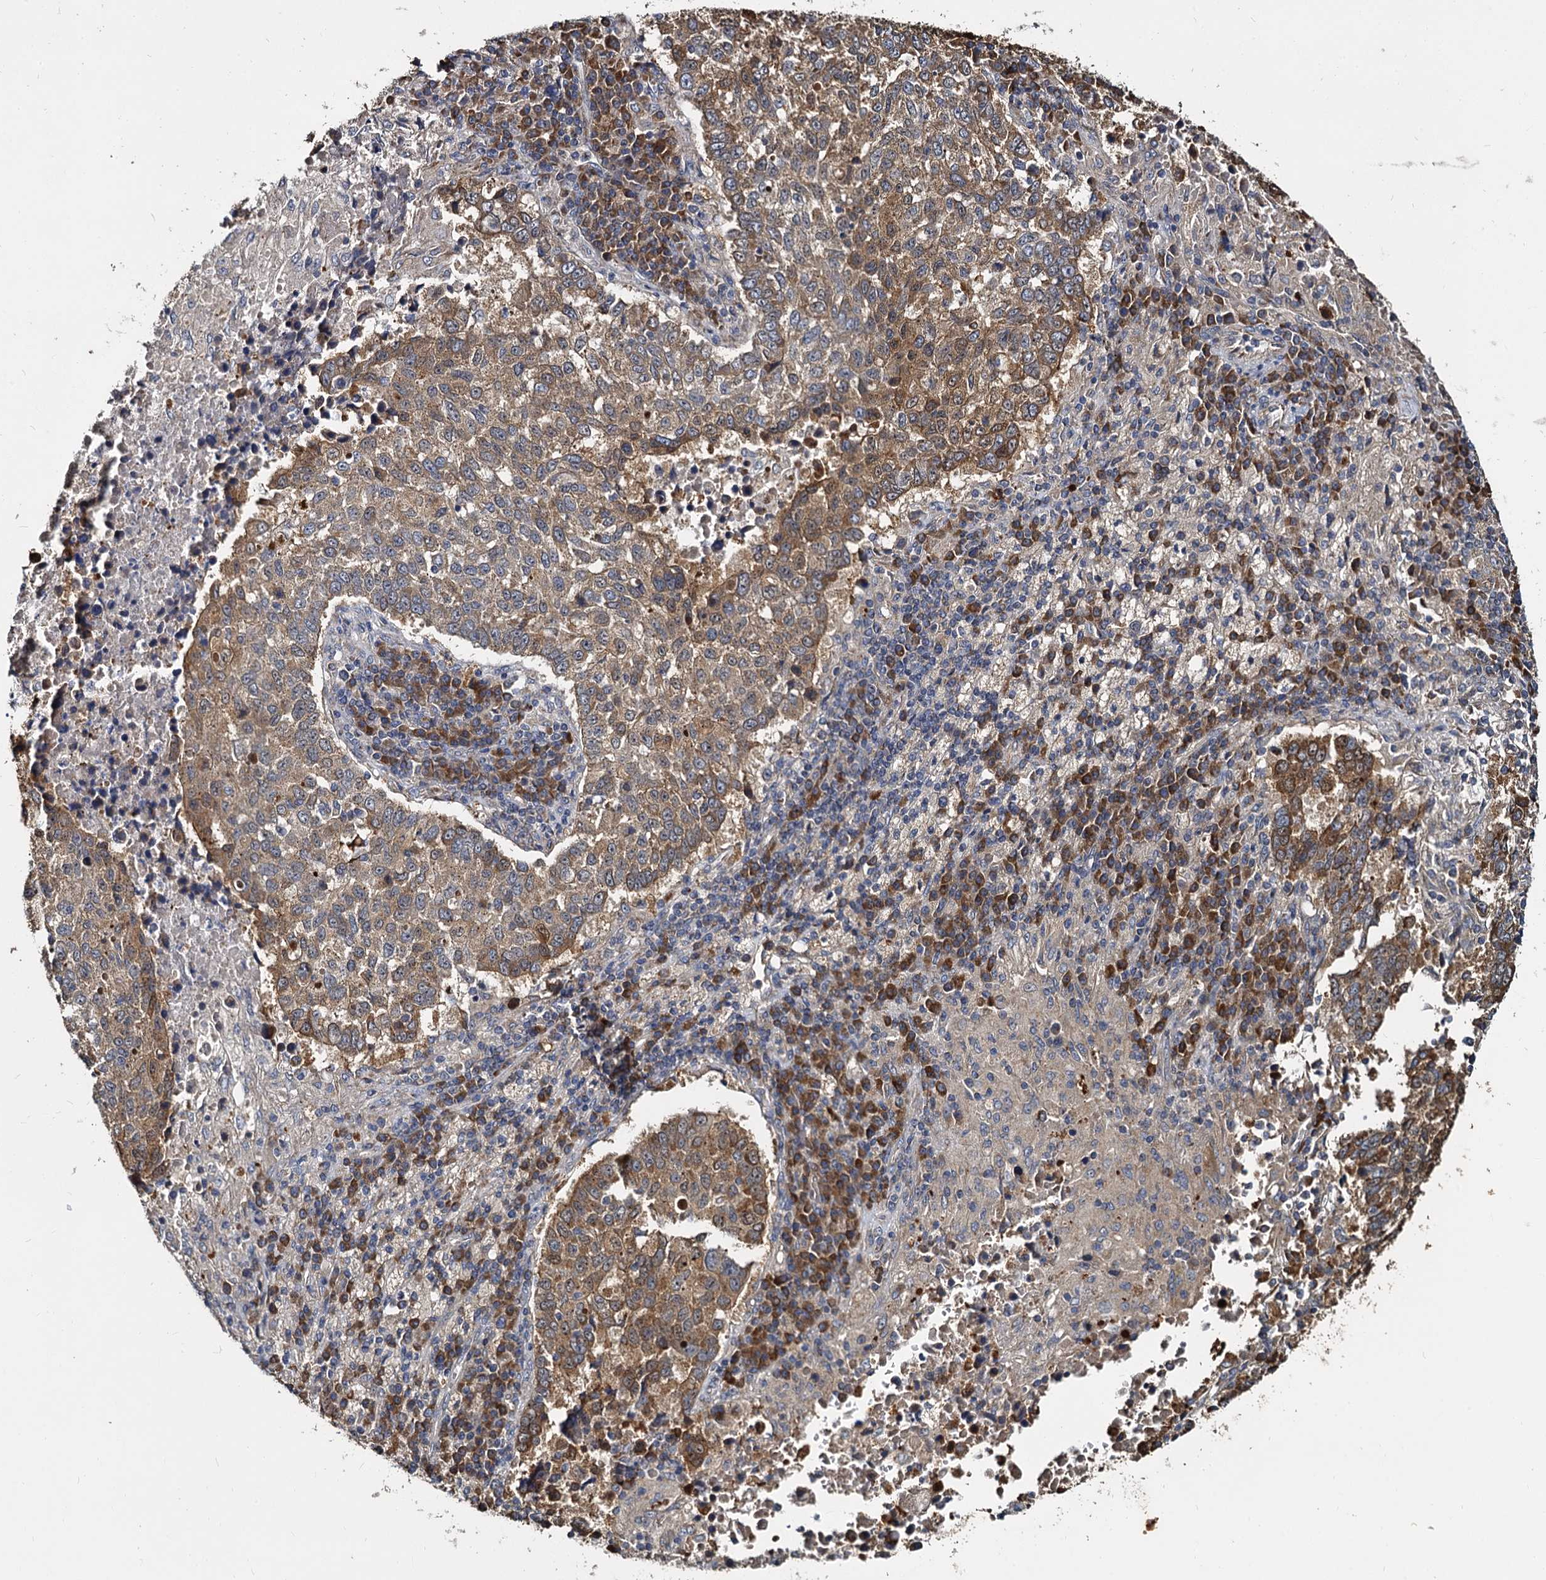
{"staining": {"intensity": "moderate", "quantity": ">75%", "location": "cytoplasmic/membranous"}, "tissue": "lung cancer", "cell_type": "Tumor cells", "image_type": "cancer", "snomed": [{"axis": "morphology", "description": "Squamous cell carcinoma, NOS"}, {"axis": "topography", "description": "Lung"}], "caption": "Squamous cell carcinoma (lung) stained with DAB immunohistochemistry exhibits medium levels of moderate cytoplasmic/membranous staining in approximately >75% of tumor cells.", "gene": "WWC3", "patient": {"sex": "male", "age": 73}}